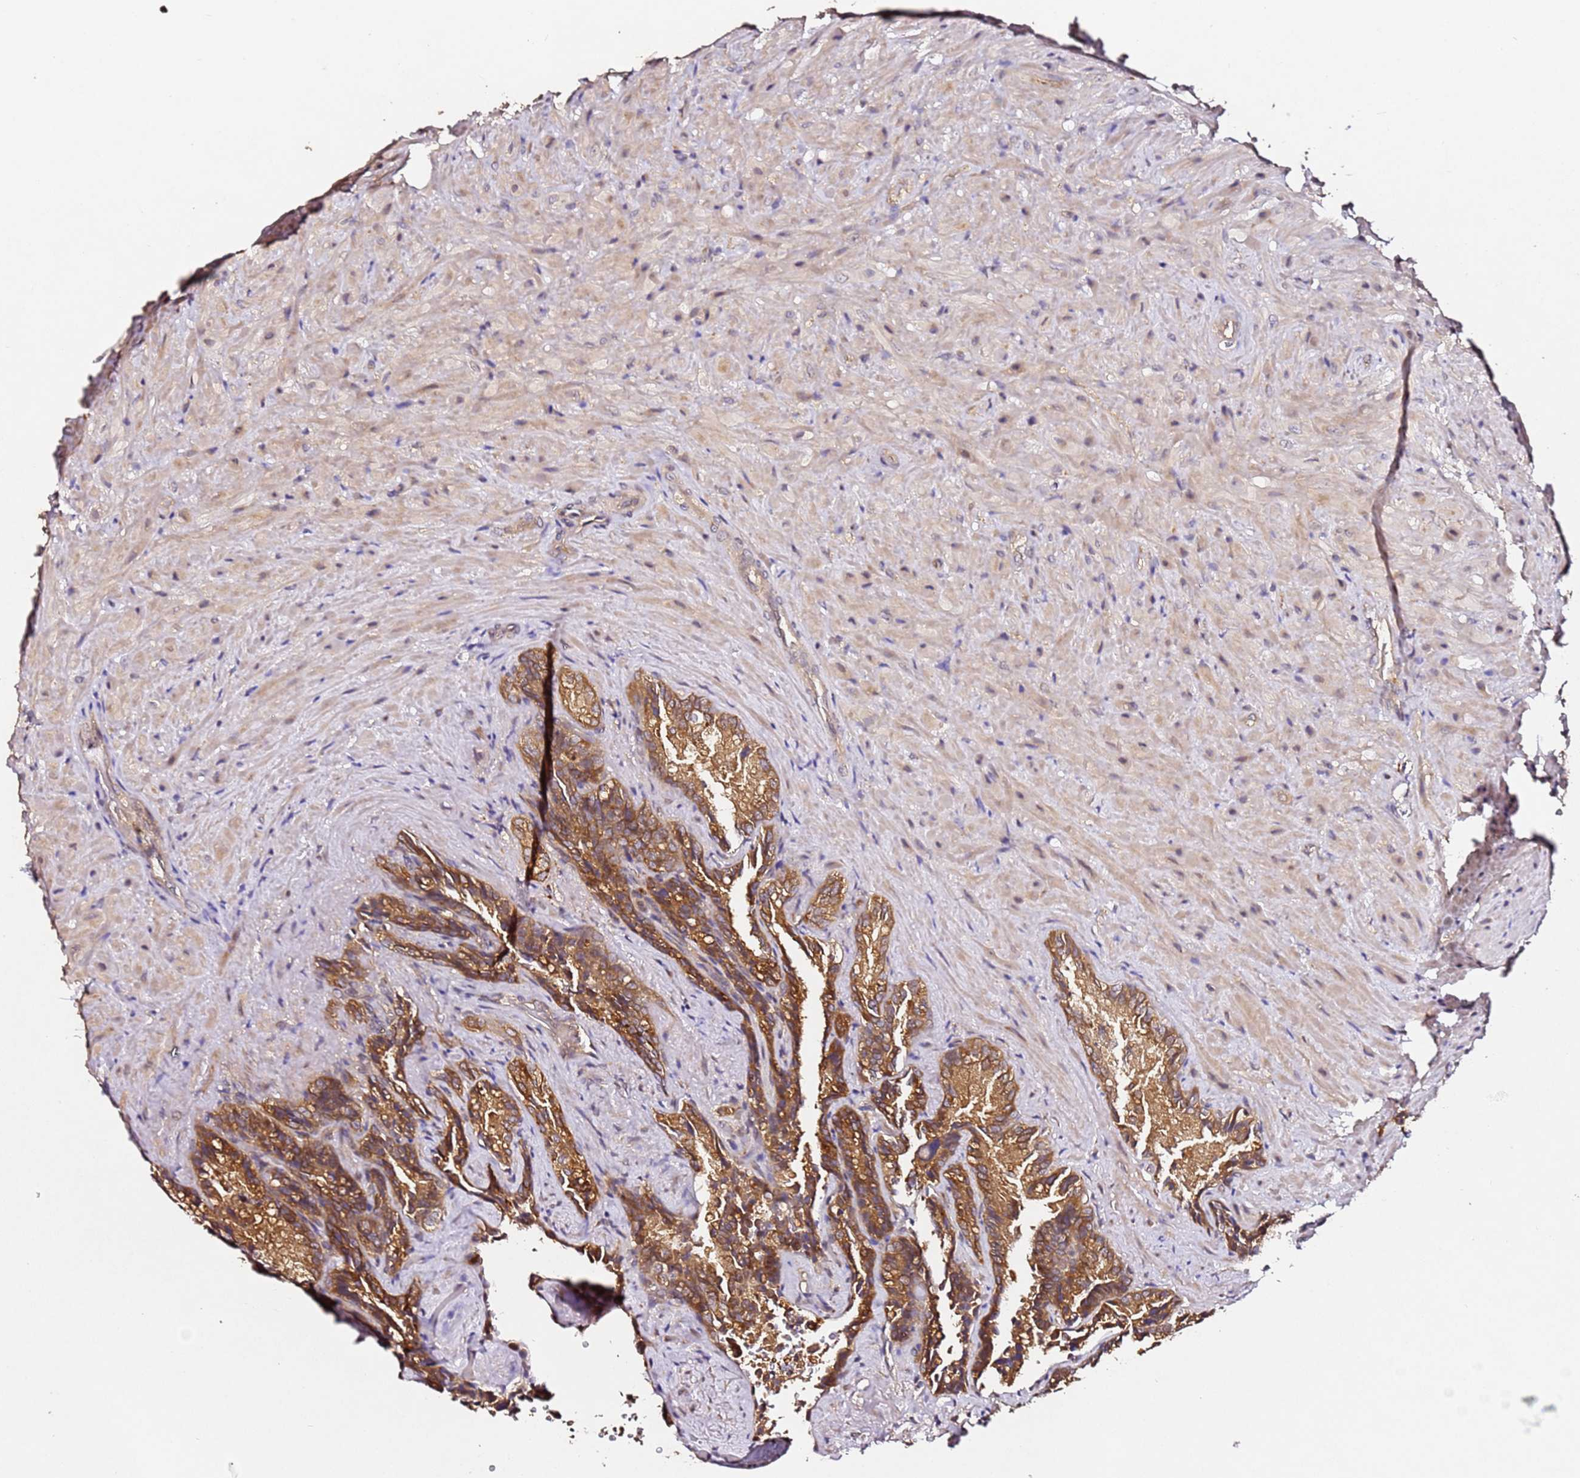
{"staining": {"intensity": "moderate", "quantity": ">75%", "location": "cytoplasmic/membranous"}, "tissue": "seminal vesicle", "cell_type": "Glandular cells", "image_type": "normal", "snomed": [{"axis": "morphology", "description": "Normal tissue, NOS"}, {"axis": "topography", "description": "Seminal veicle"}], "caption": "Glandular cells exhibit moderate cytoplasmic/membranous staining in about >75% of cells in unremarkable seminal vesicle.", "gene": "ALG11", "patient": {"sex": "male", "age": 62}}